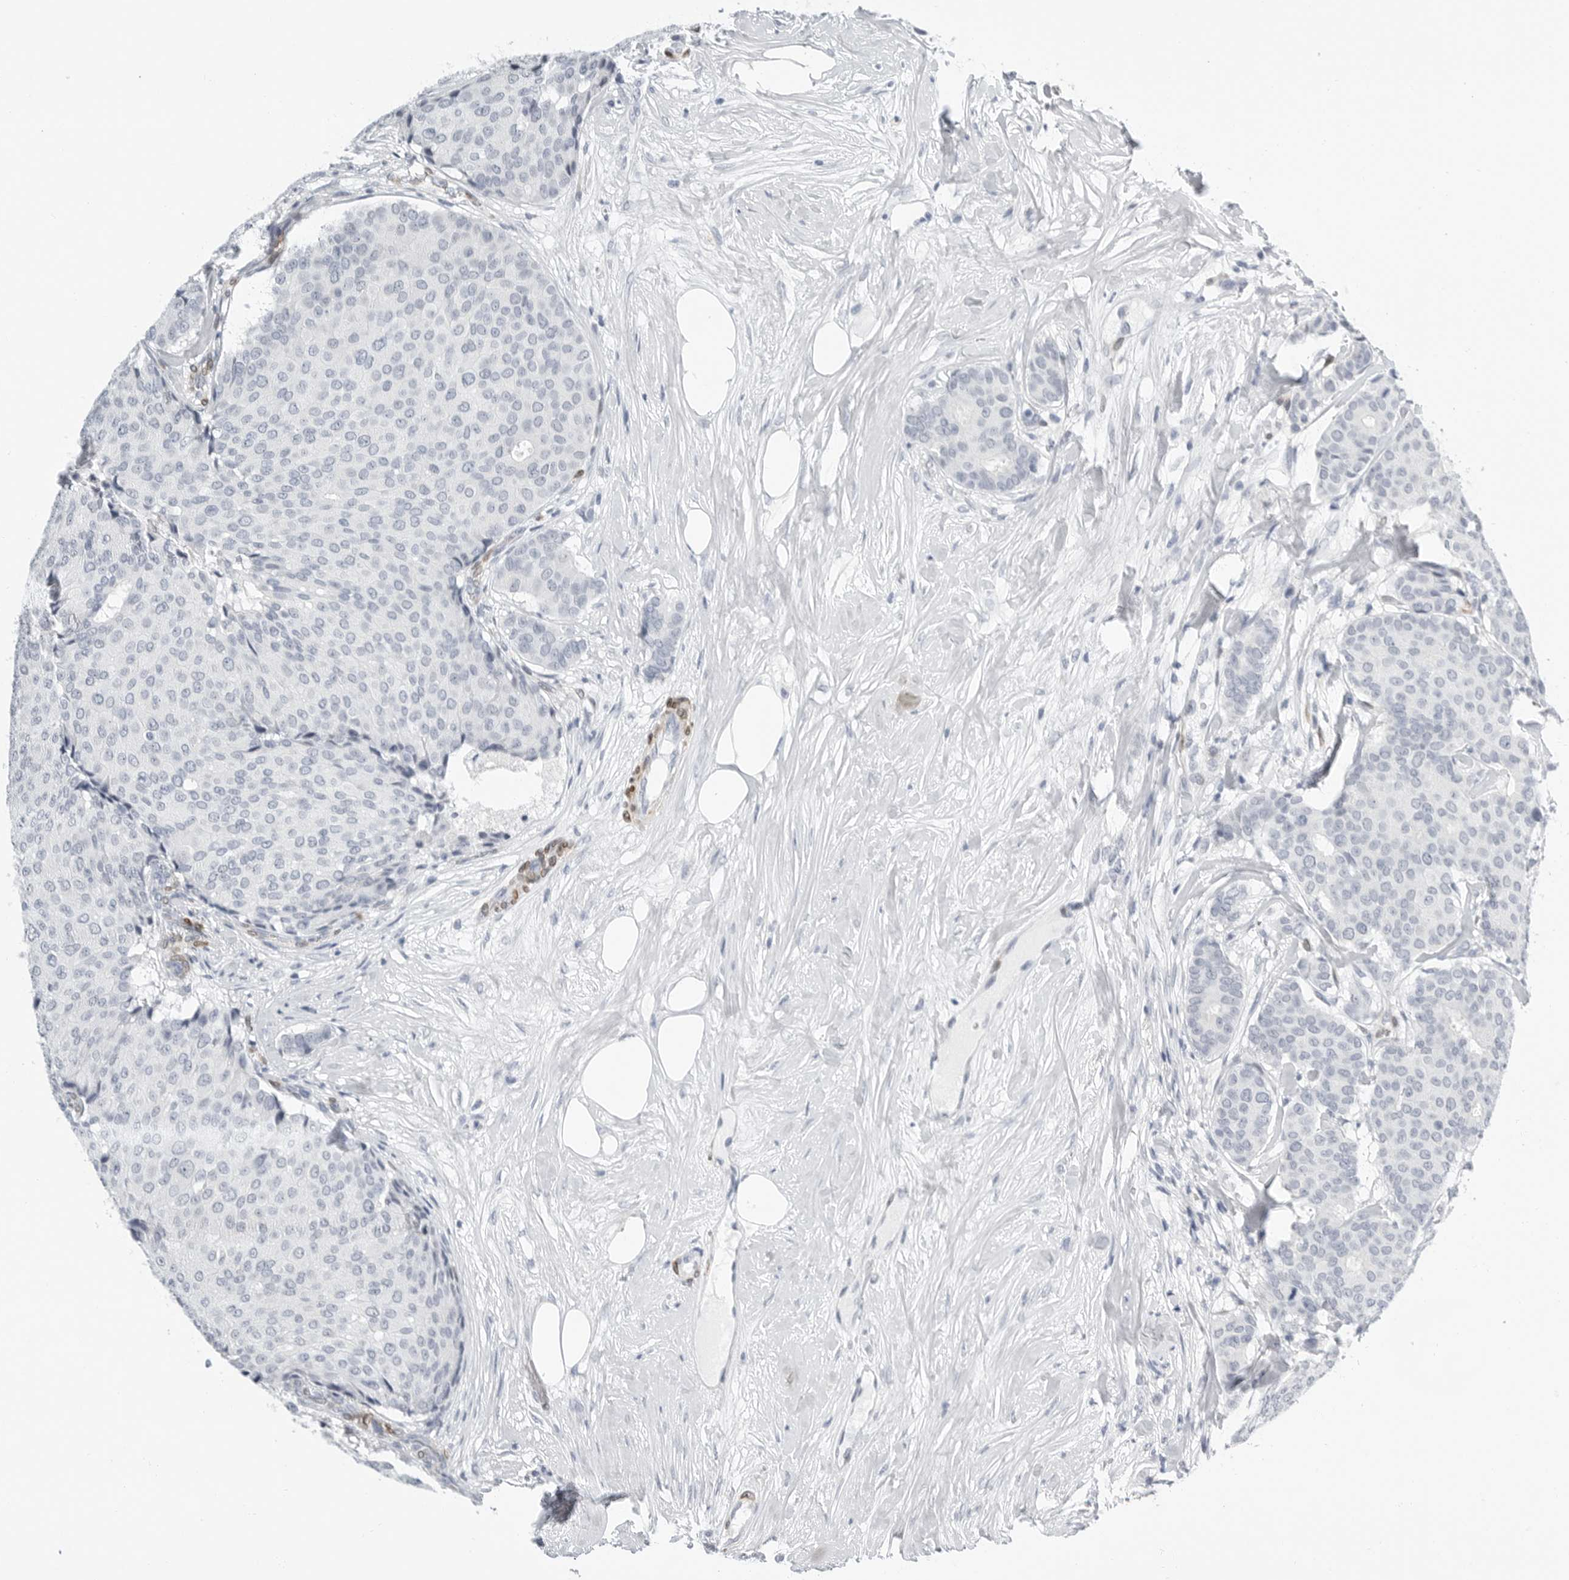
{"staining": {"intensity": "negative", "quantity": "none", "location": "none"}, "tissue": "breast cancer", "cell_type": "Tumor cells", "image_type": "cancer", "snomed": [{"axis": "morphology", "description": "Duct carcinoma"}, {"axis": "topography", "description": "Breast"}], "caption": "This is an immunohistochemistry (IHC) histopathology image of human breast intraductal carcinoma. There is no staining in tumor cells.", "gene": "PLN", "patient": {"sex": "female", "age": 75}}